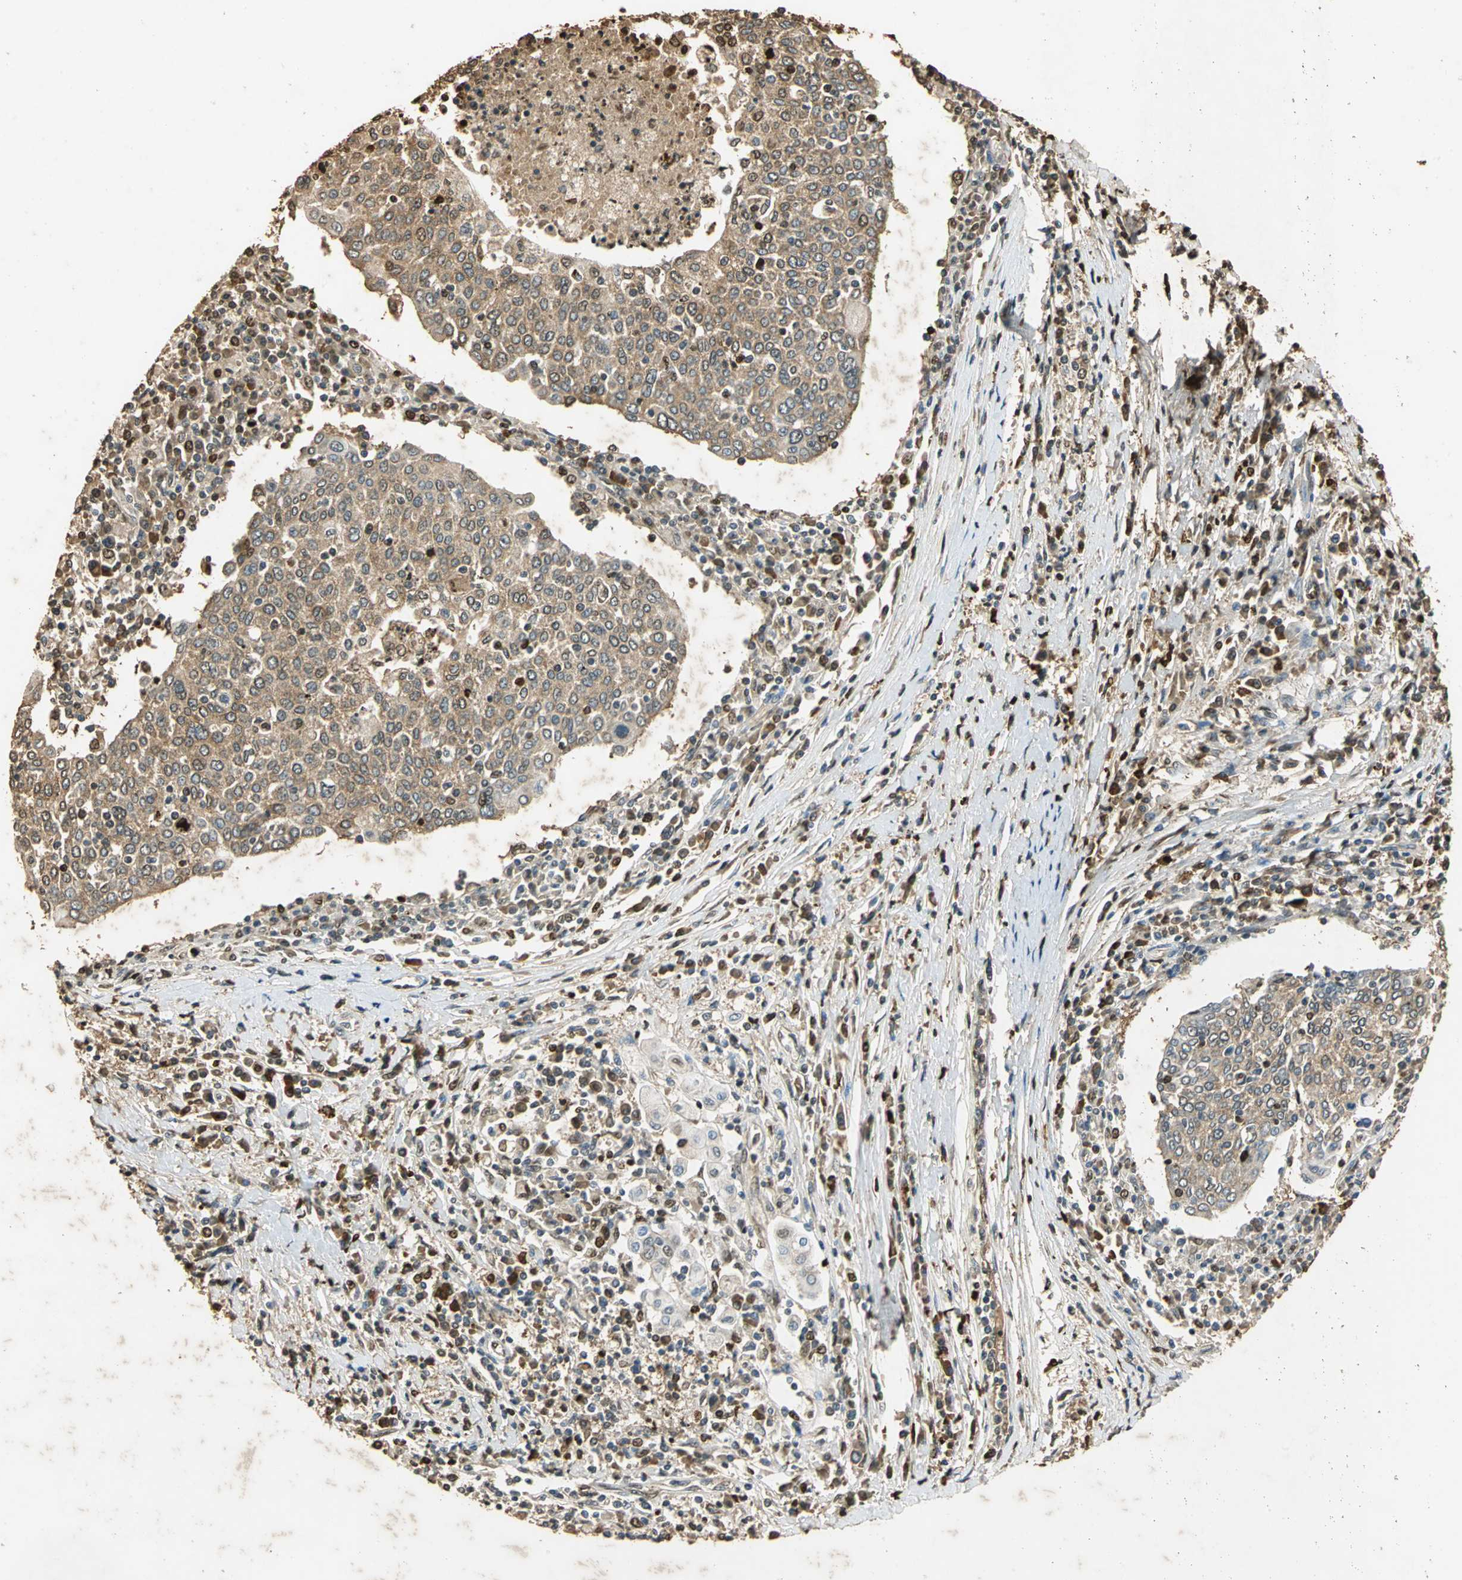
{"staining": {"intensity": "moderate", "quantity": ">75%", "location": "cytoplasmic/membranous"}, "tissue": "cervical cancer", "cell_type": "Tumor cells", "image_type": "cancer", "snomed": [{"axis": "morphology", "description": "Squamous cell carcinoma, NOS"}, {"axis": "topography", "description": "Cervix"}], "caption": "Immunohistochemical staining of human cervical cancer (squamous cell carcinoma) reveals moderate cytoplasmic/membranous protein positivity in approximately >75% of tumor cells.", "gene": "GAPDH", "patient": {"sex": "female", "age": 40}}